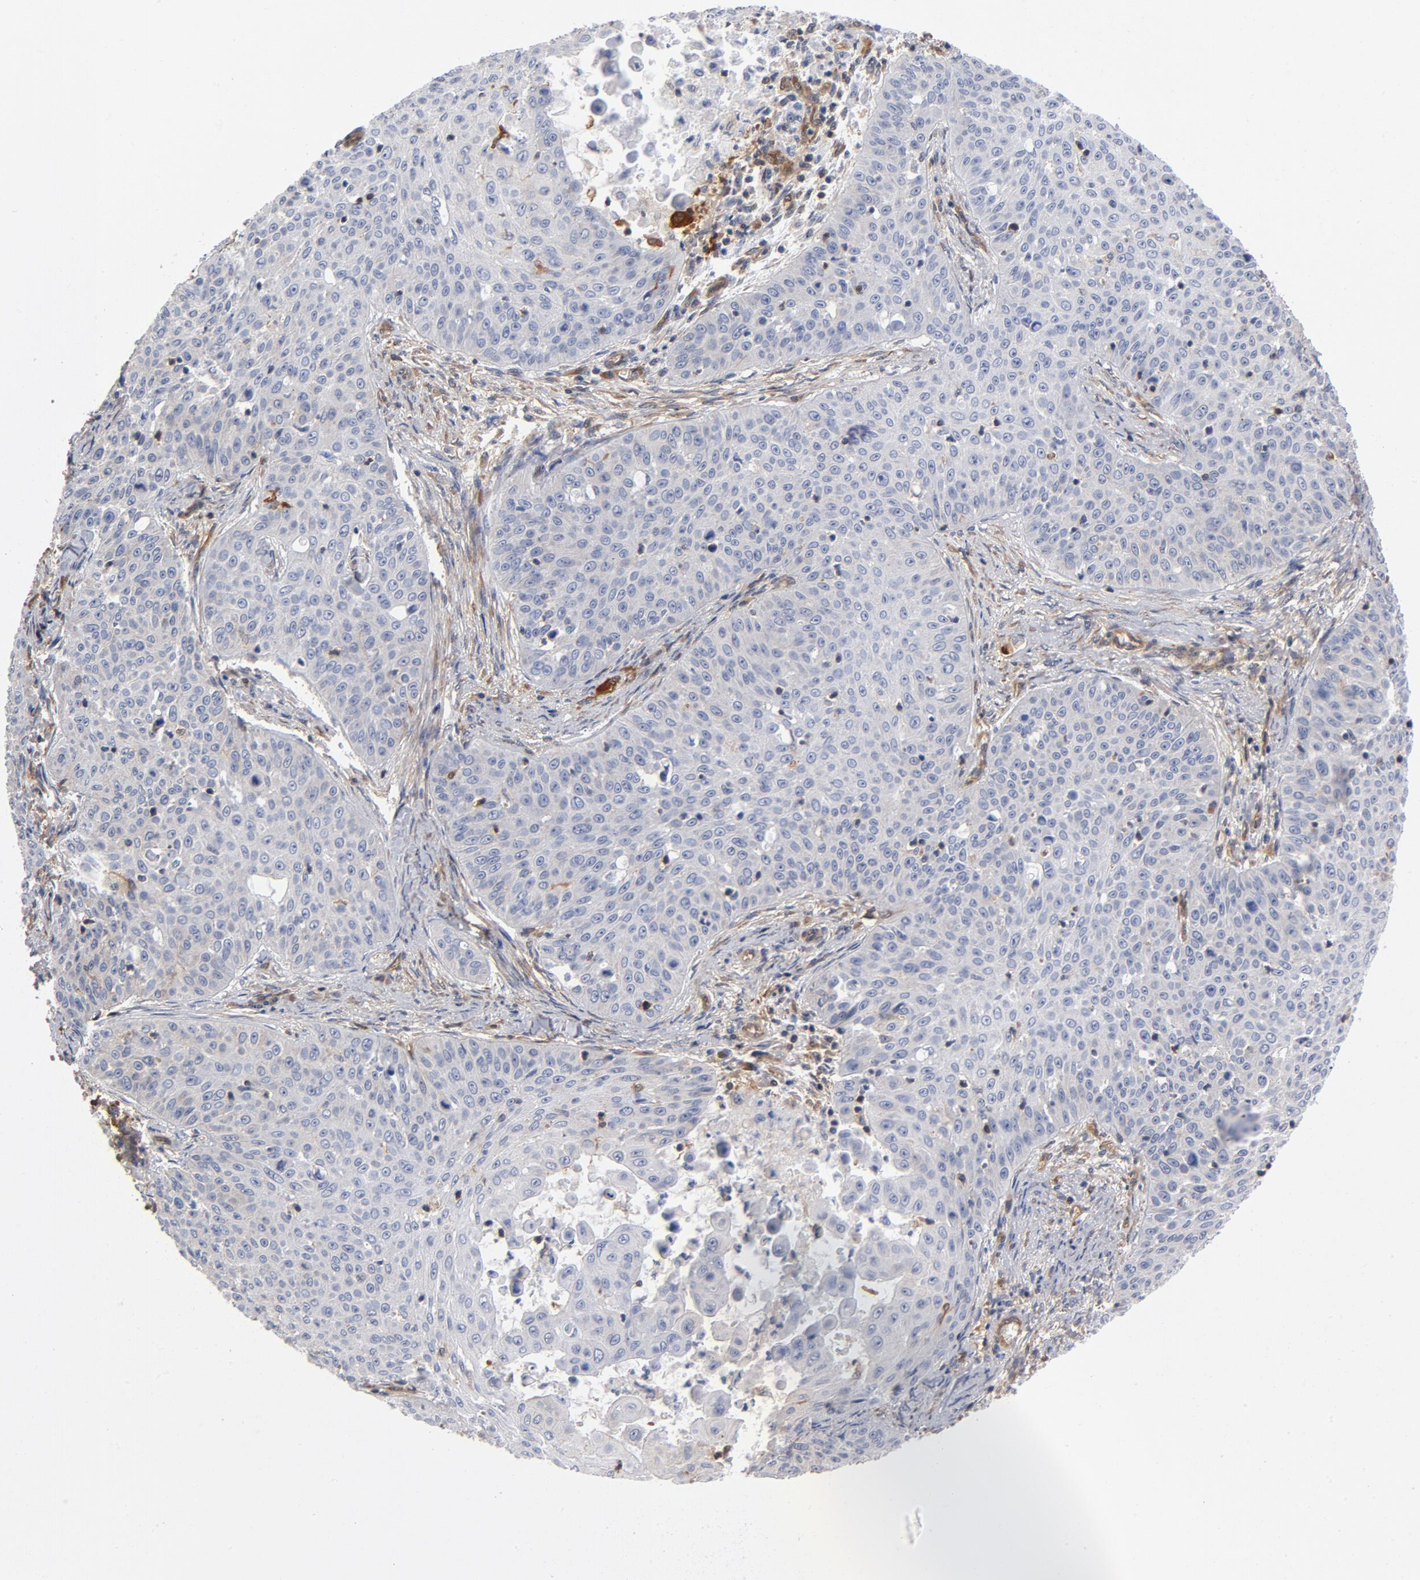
{"staining": {"intensity": "negative", "quantity": "none", "location": "none"}, "tissue": "skin cancer", "cell_type": "Tumor cells", "image_type": "cancer", "snomed": [{"axis": "morphology", "description": "Squamous cell carcinoma, NOS"}, {"axis": "topography", "description": "Skin"}], "caption": "Micrograph shows no significant protein expression in tumor cells of skin cancer.", "gene": "ASMTL", "patient": {"sex": "male", "age": 82}}